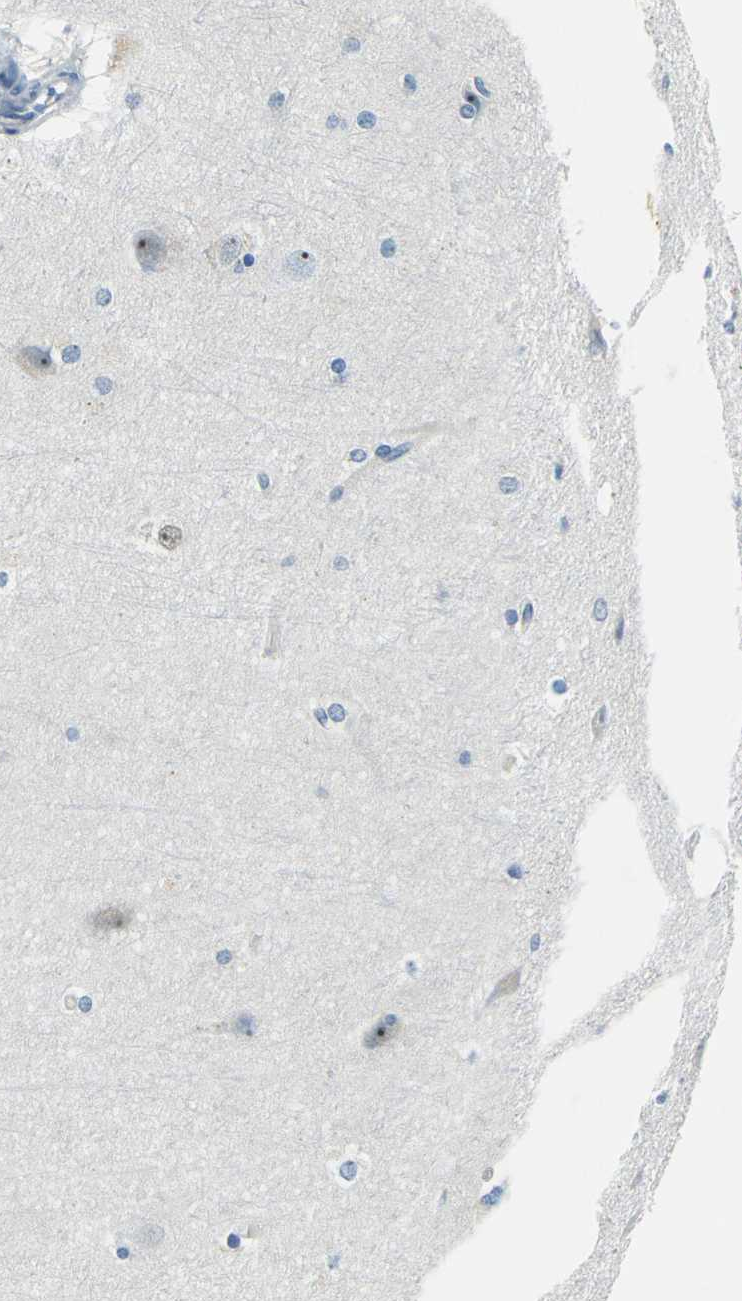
{"staining": {"intensity": "negative", "quantity": "none", "location": "none"}, "tissue": "cerebral cortex", "cell_type": "Endothelial cells", "image_type": "normal", "snomed": [{"axis": "morphology", "description": "Normal tissue, NOS"}, {"axis": "topography", "description": "Cerebral cortex"}, {"axis": "topography", "description": "Hippocampus"}], "caption": "Immunohistochemical staining of normal cerebral cortex demonstrates no significant staining in endothelial cells.", "gene": "RRP1", "patient": {"sex": "female", "age": 19}}